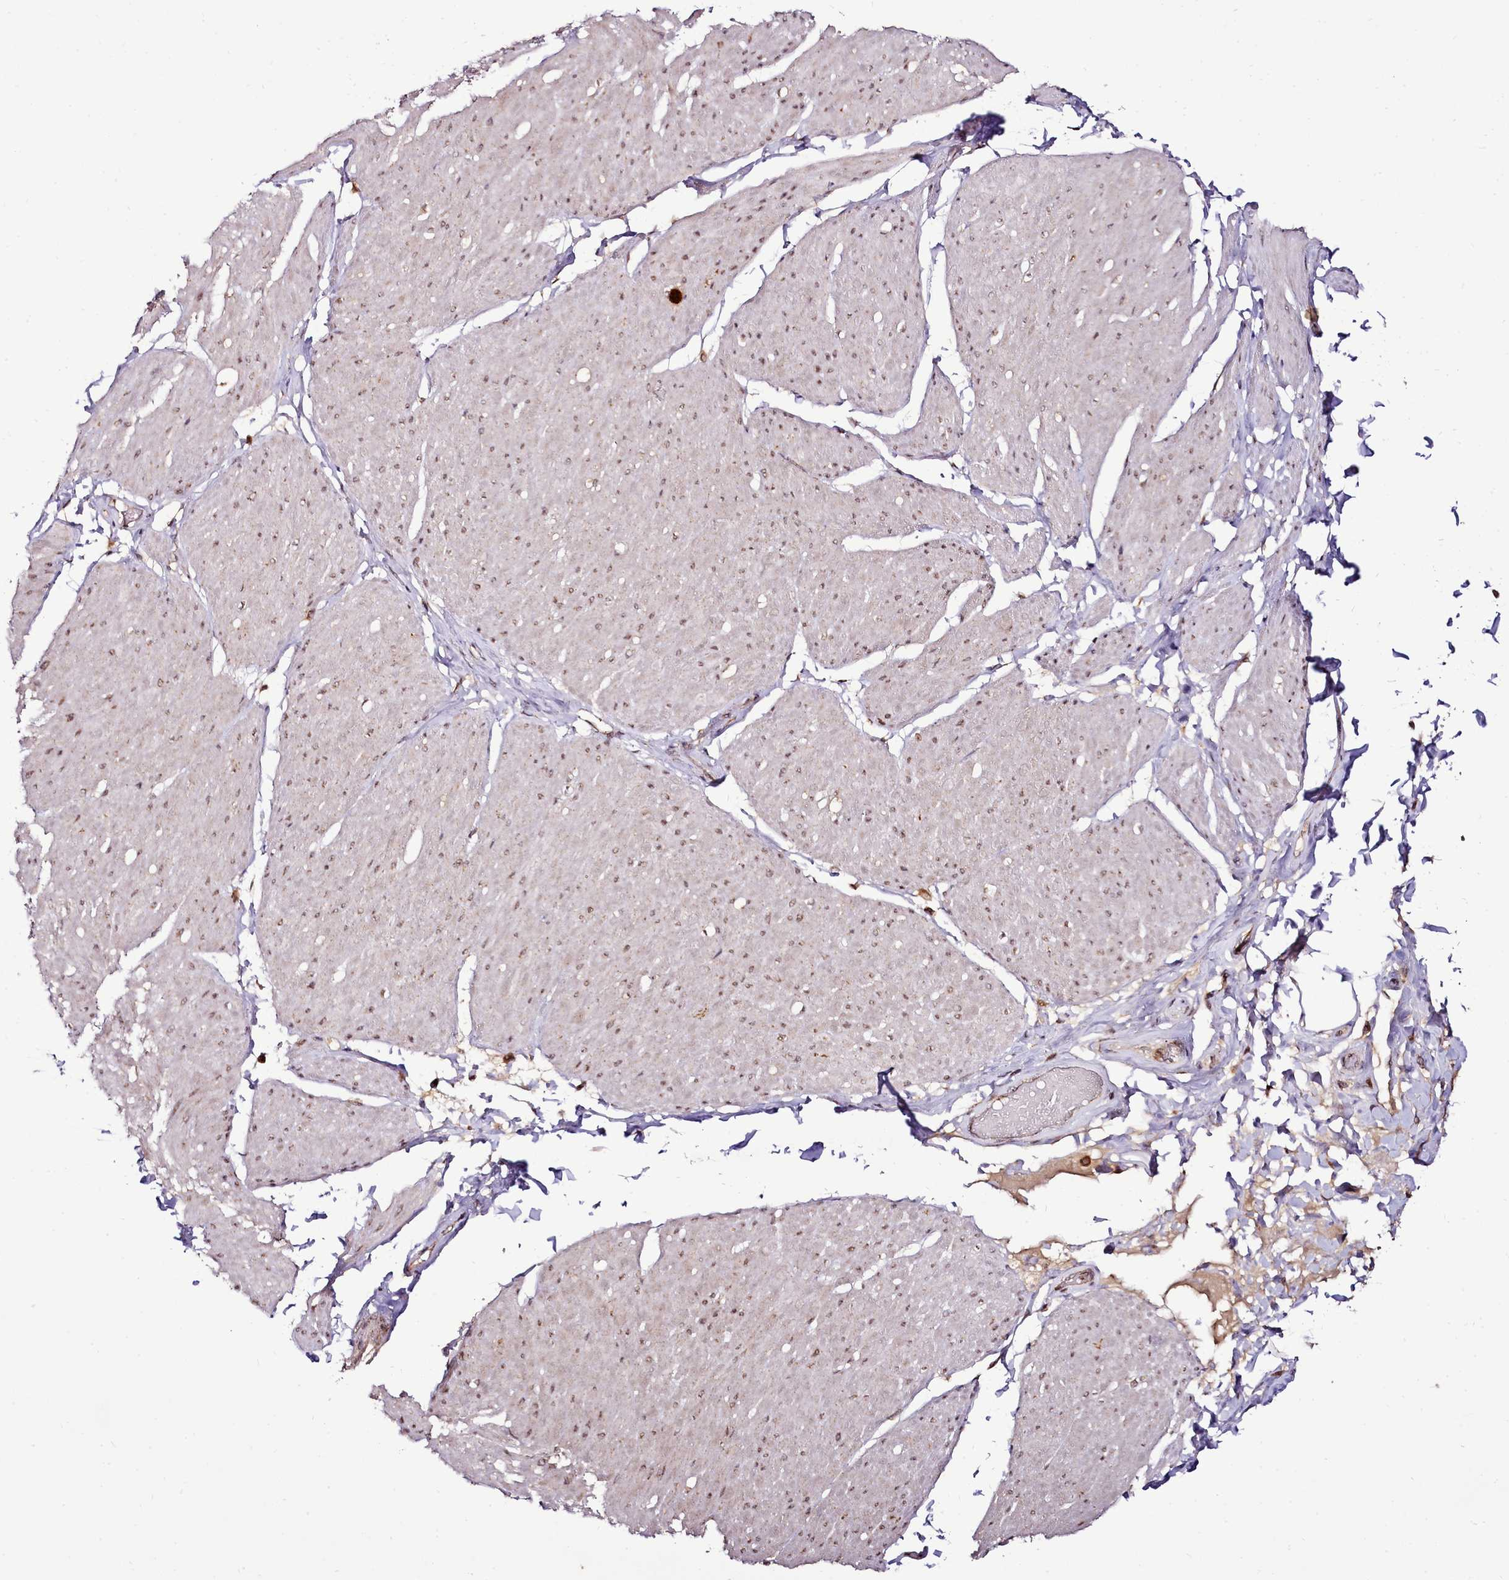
{"staining": {"intensity": "moderate", "quantity": "25%-75%", "location": "nuclear"}, "tissue": "smooth muscle", "cell_type": "Smooth muscle cells", "image_type": "normal", "snomed": [{"axis": "morphology", "description": "Urothelial carcinoma, High grade"}, {"axis": "topography", "description": "Urinary bladder"}], "caption": "Brown immunohistochemical staining in benign smooth muscle displays moderate nuclear staining in about 25%-75% of smooth muscle cells.", "gene": "EDIL3", "patient": {"sex": "male", "age": 46}}